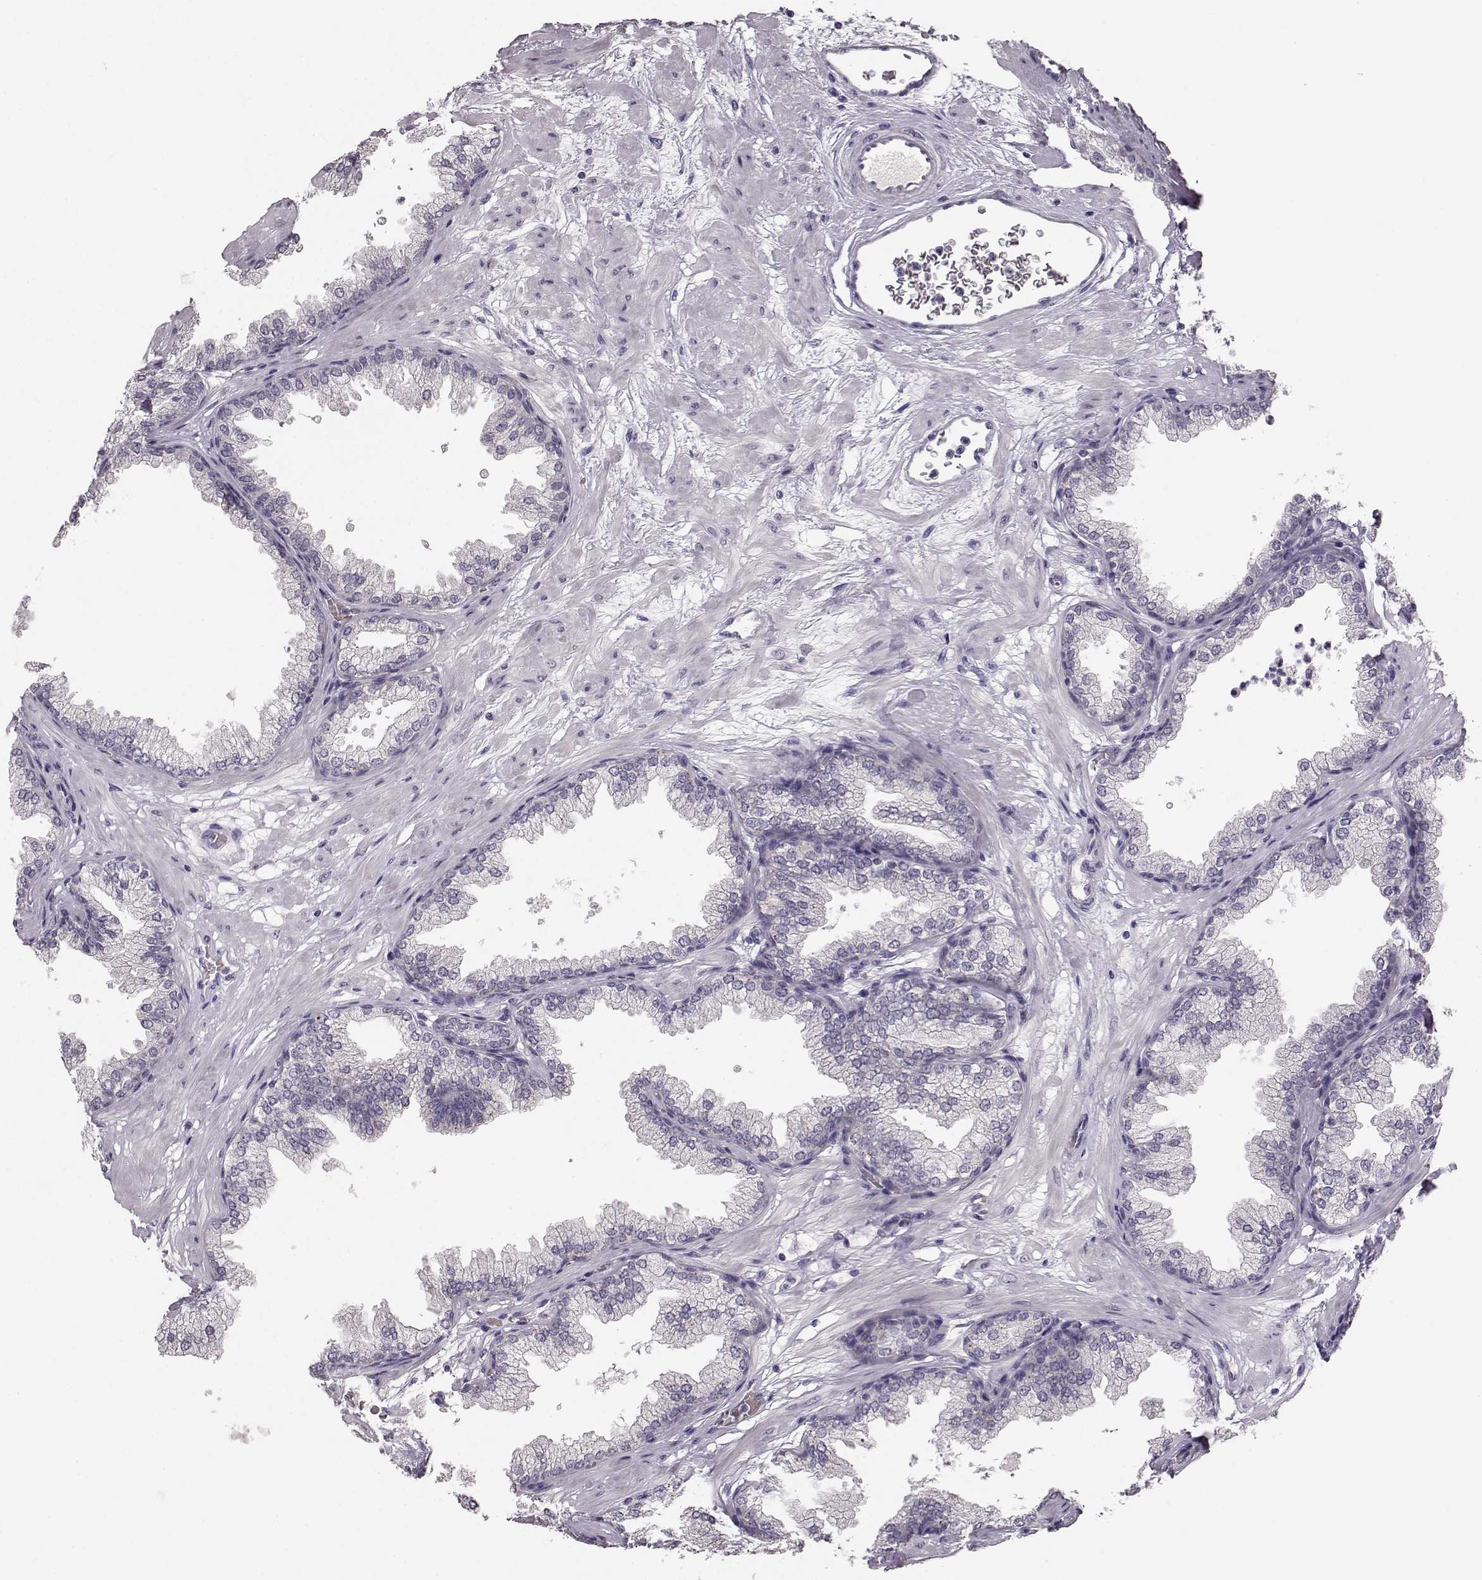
{"staining": {"intensity": "negative", "quantity": "none", "location": "none"}, "tissue": "prostate", "cell_type": "Glandular cells", "image_type": "normal", "snomed": [{"axis": "morphology", "description": "Normal tissue, NOS"}, {"axis": "topography", "description": "Prostate"}], "caption": "Prostate stained for a protein using immunohistochemistry (IHC) reveals no expression glandular cells.", "gene": "BFSP2", "patient": {"sex": "male", "age": 37}}